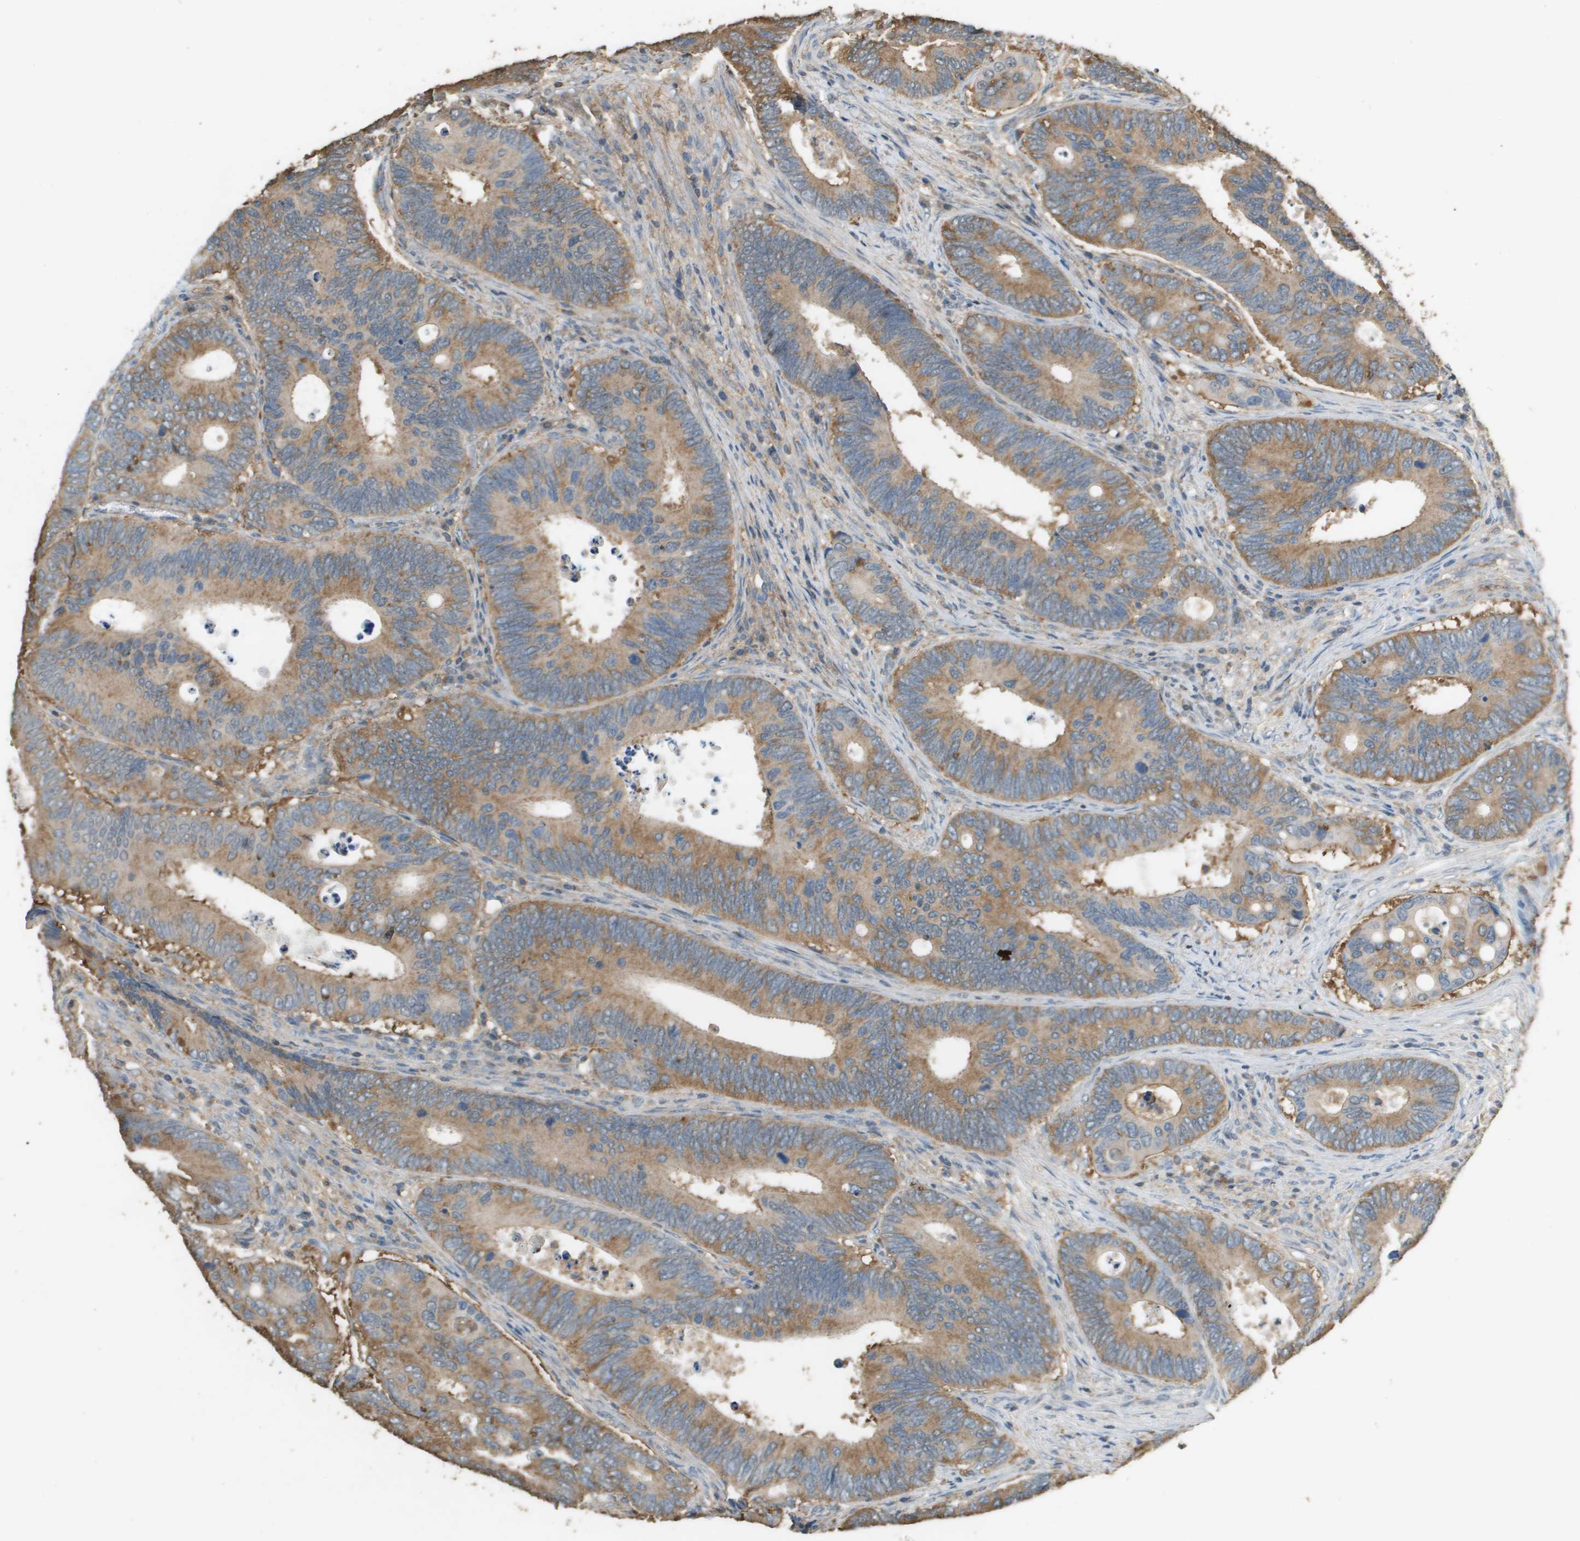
{"staining": {"intensity": "moderate", "quantity": ">75%", "location": "cytoplasmic/membranous"}, "tissue": "colorectal cancer", "cell_type": "Tumor cells", "image_type": "cancer", "snomed": [{"axis": "morphology", "description": "Inflammation, NOS"}, {"axis": "morphology", "description": "Adenocarcinoma, NOS"}, {"axis": "topography", "description": "Colon"}], "caption": "High-power microscopy captured an immunohistochemistry histopathology image of colorectal adenocarcinoma, revealing moderate cytoplasmic/membranous positivity in approximately >75% of tumor cells.", "gene": "MS4A7", "patient": {"sex": "male", "age": 72}}